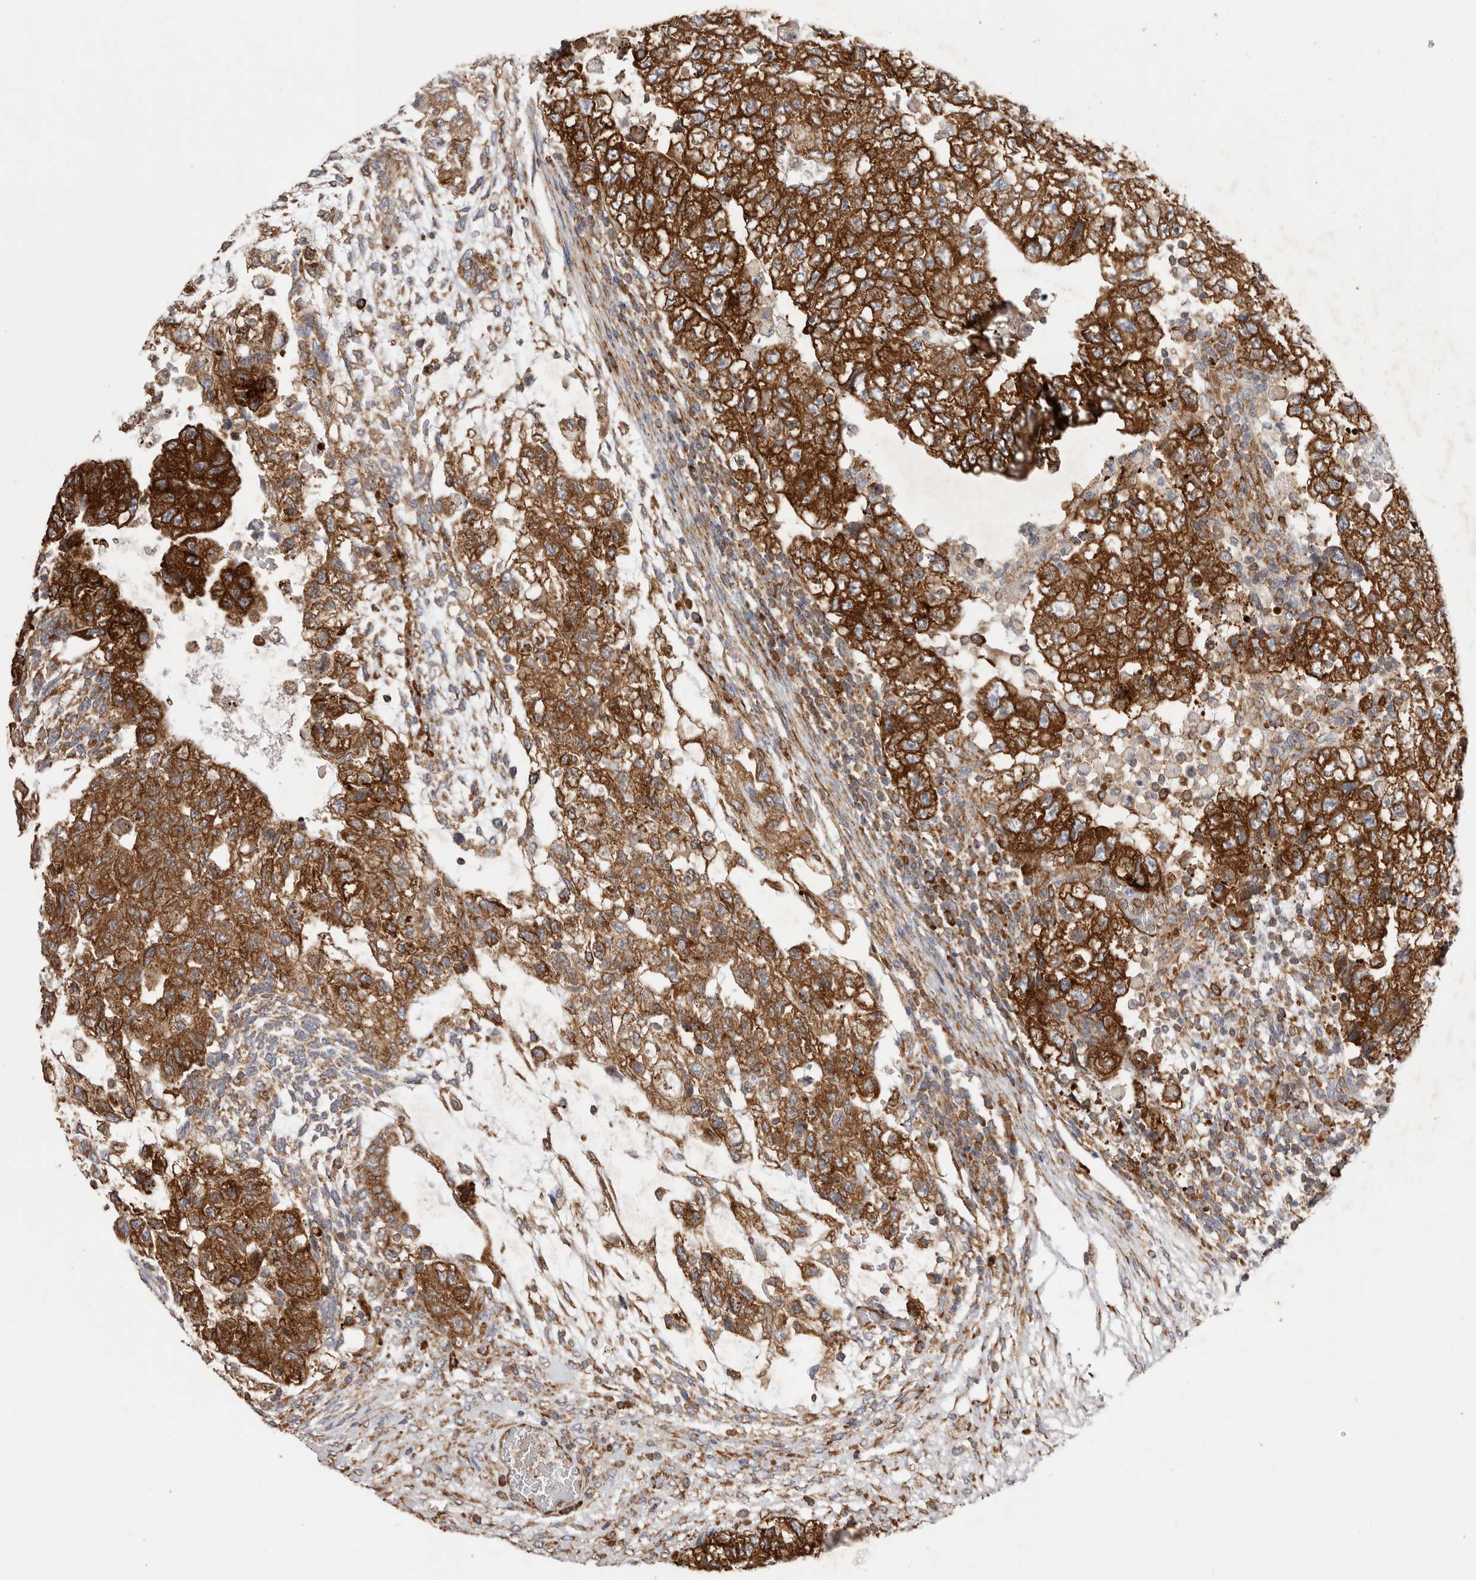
{"staining": {"intensity": "strong", "quantity": ">75%", "location": "cytoplasmic/membranous"}, "tissue": "testis cancer", "cell_type": "Tumor cells", "image_type": "cancer", "snomed": [{"axis": "morphology", "description": "Carcinoma, Embryonal, NOS"}, {"axis": "topography", "description": "Testis"}], "caption": "Immunohistochemical staining of testis cancer exhibits strong cytoplasmic/membranous protein staining in about >75% of tumor cells. The protein is stained brown, and the nuclei are stained in blue (DAB (3,3'-diaminobenzidine) IHC with brightfield microscopy, high magnification).", "gene": "SERBP1", "patient": {"sex": "male", "age": 36}}